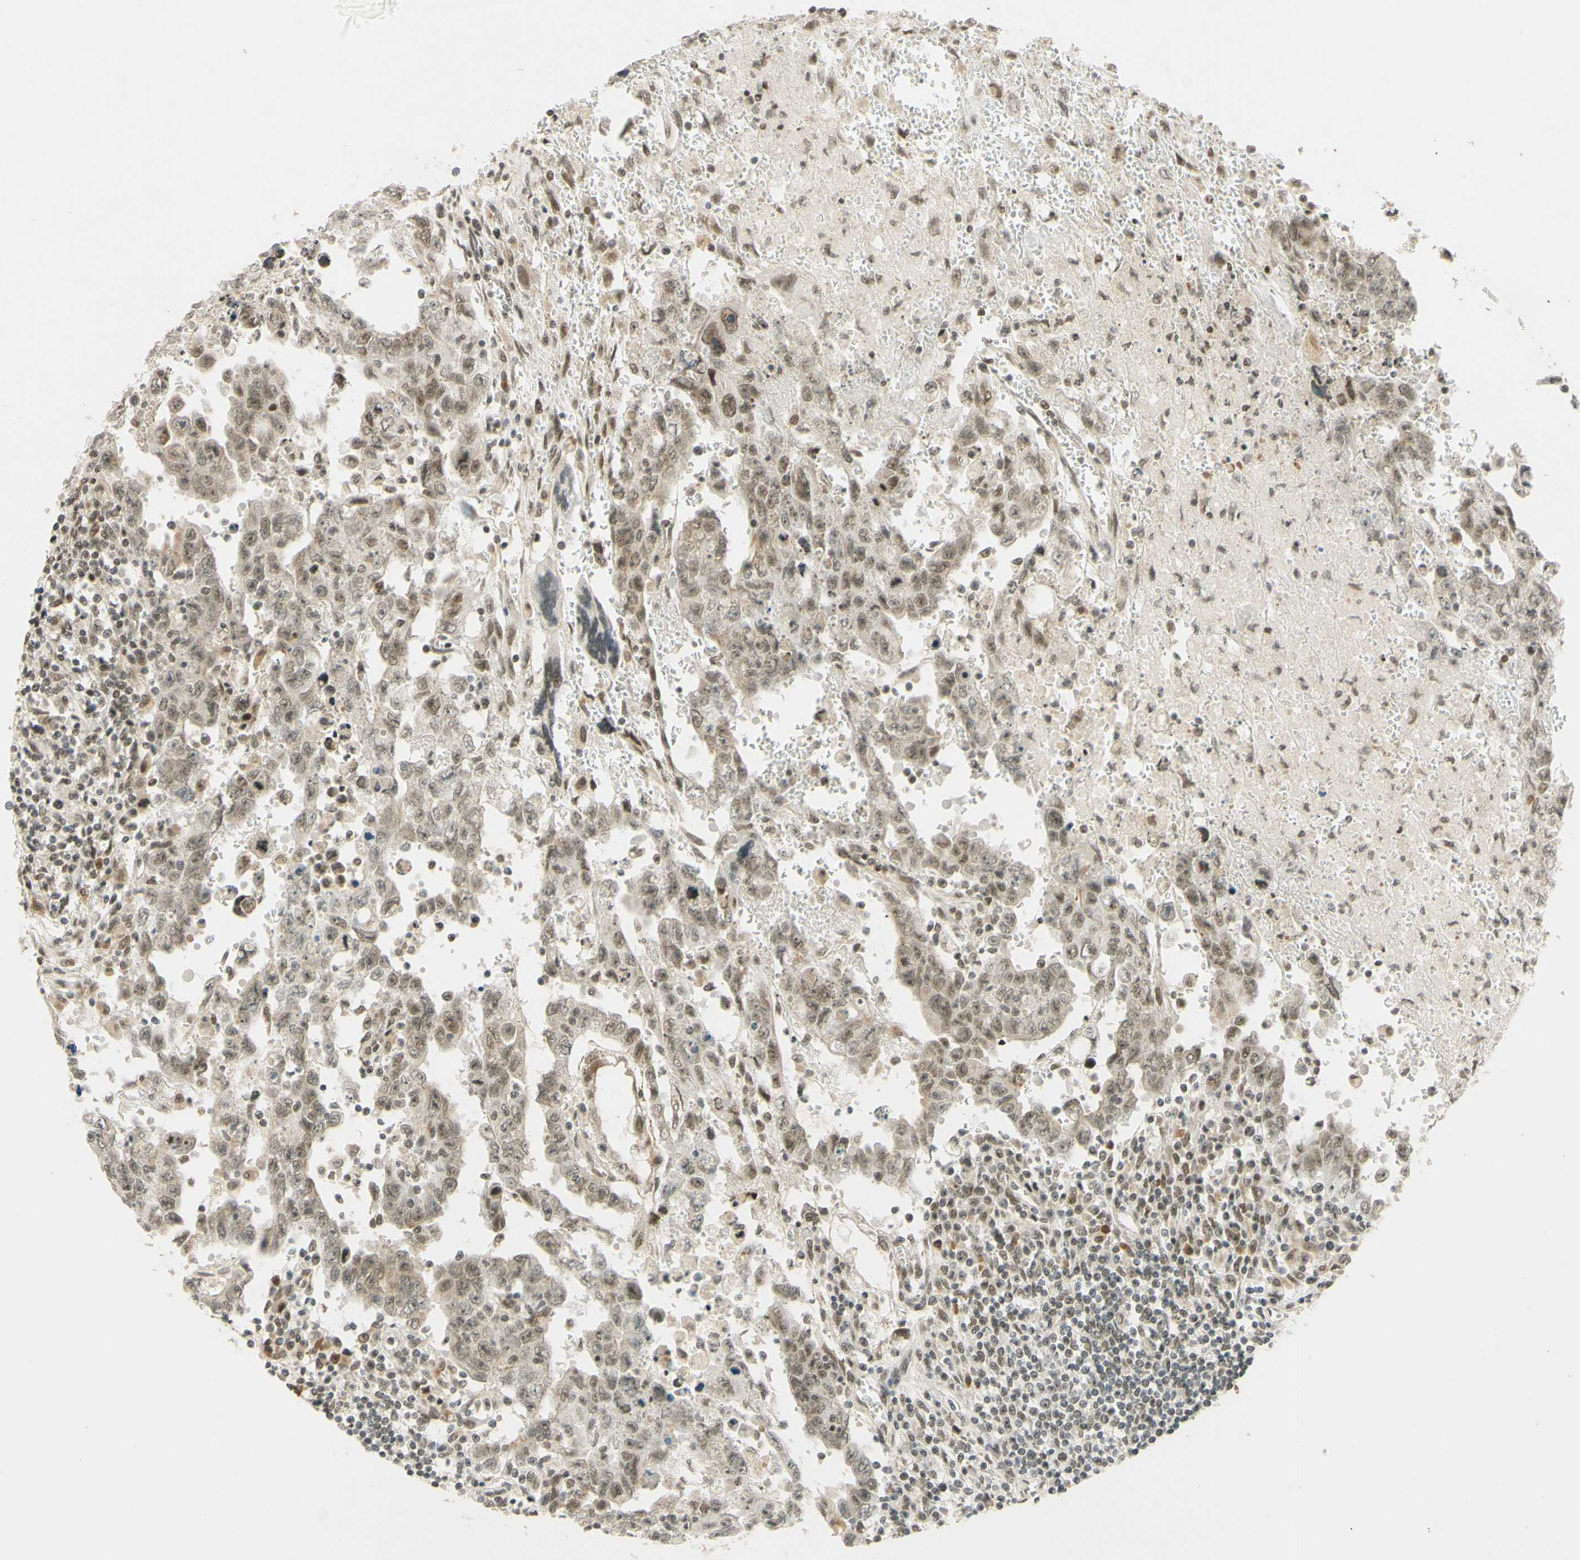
{"staining": {"intensity": "moderate", "quantity": ">75%", "location": "nuclear"}, "tissue": "testis cancer", "cell_type": "Tumor cells", "image_type": "cancer", "snomed": [{"axis": "morphology", "description": "Carcinoma, Embryonal, NOS"}, {"axis": "topography", "description": "Testis"}], "caption": "This is an image of immunohistochemistry staining of embryonal carcinoma (testis), which shows moderate positivity in the nuclear of tumor cells.", "gene": "SMARCB1", "patient": {"sex": "male", "age": 28}}